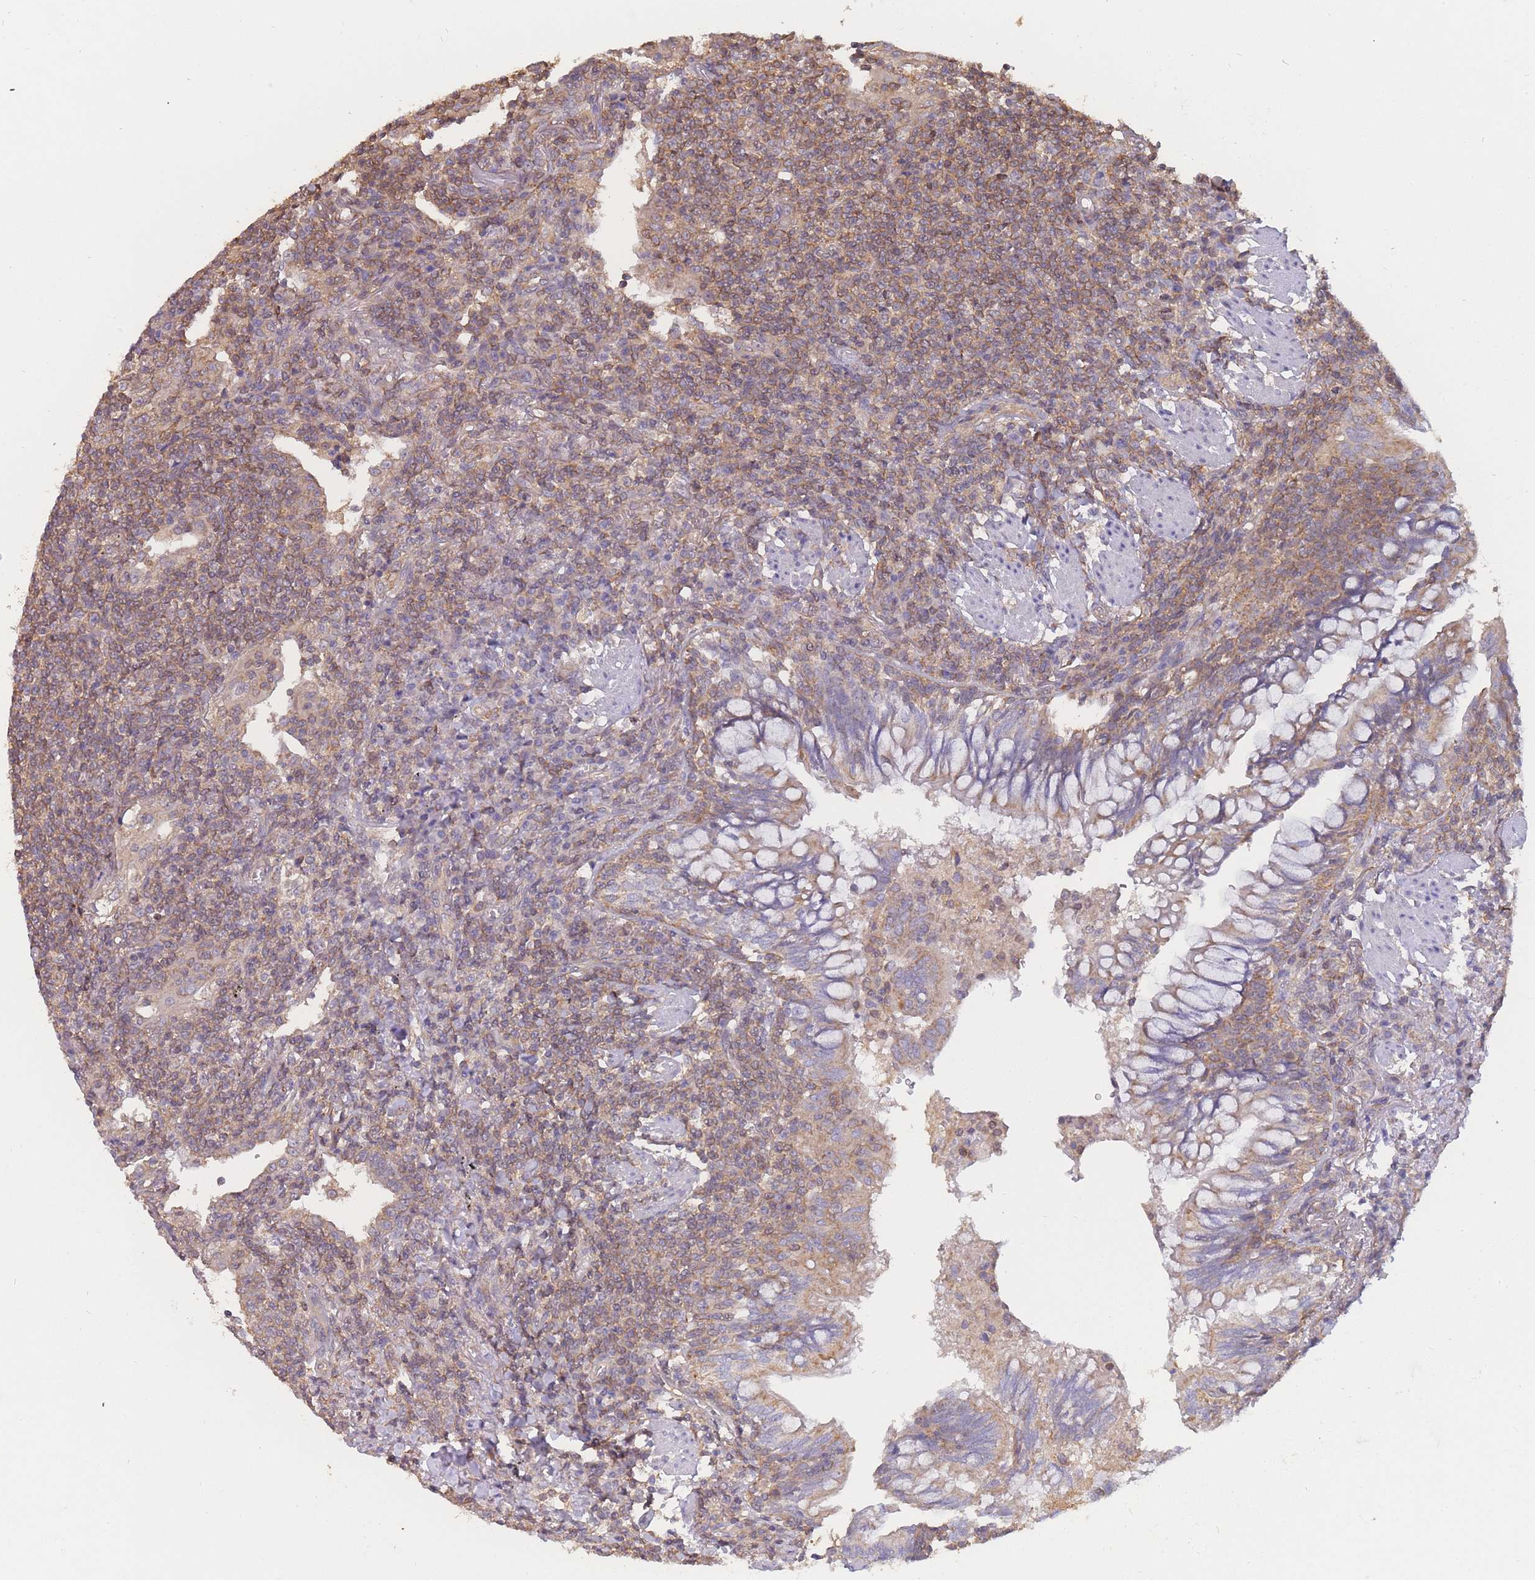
{"staining": {"intensity": "moderate", "quantity": ">75%", "location": "cytoplasmic/membranous"}, "tissue": "lymphoma", "cell_type": "Tumor cells", "image_type": "cancer", "snomed": [{"axis": "morphology", "description": "Malignant lymphoma, non-Hodgkin's type, Low grade"}, {"axis": "topography", "description": "Lung"}], "caption": "Immunohistochemistry (IHC) histopathology image of lymphoma stained for a protein (brown), which demonstrates medium levels of moderate cytoplasmic/membranous expression in approximately >75% of tumor cells.", "gene": "MRPS18B", "patient": {"sex": "female", "age": 71}}